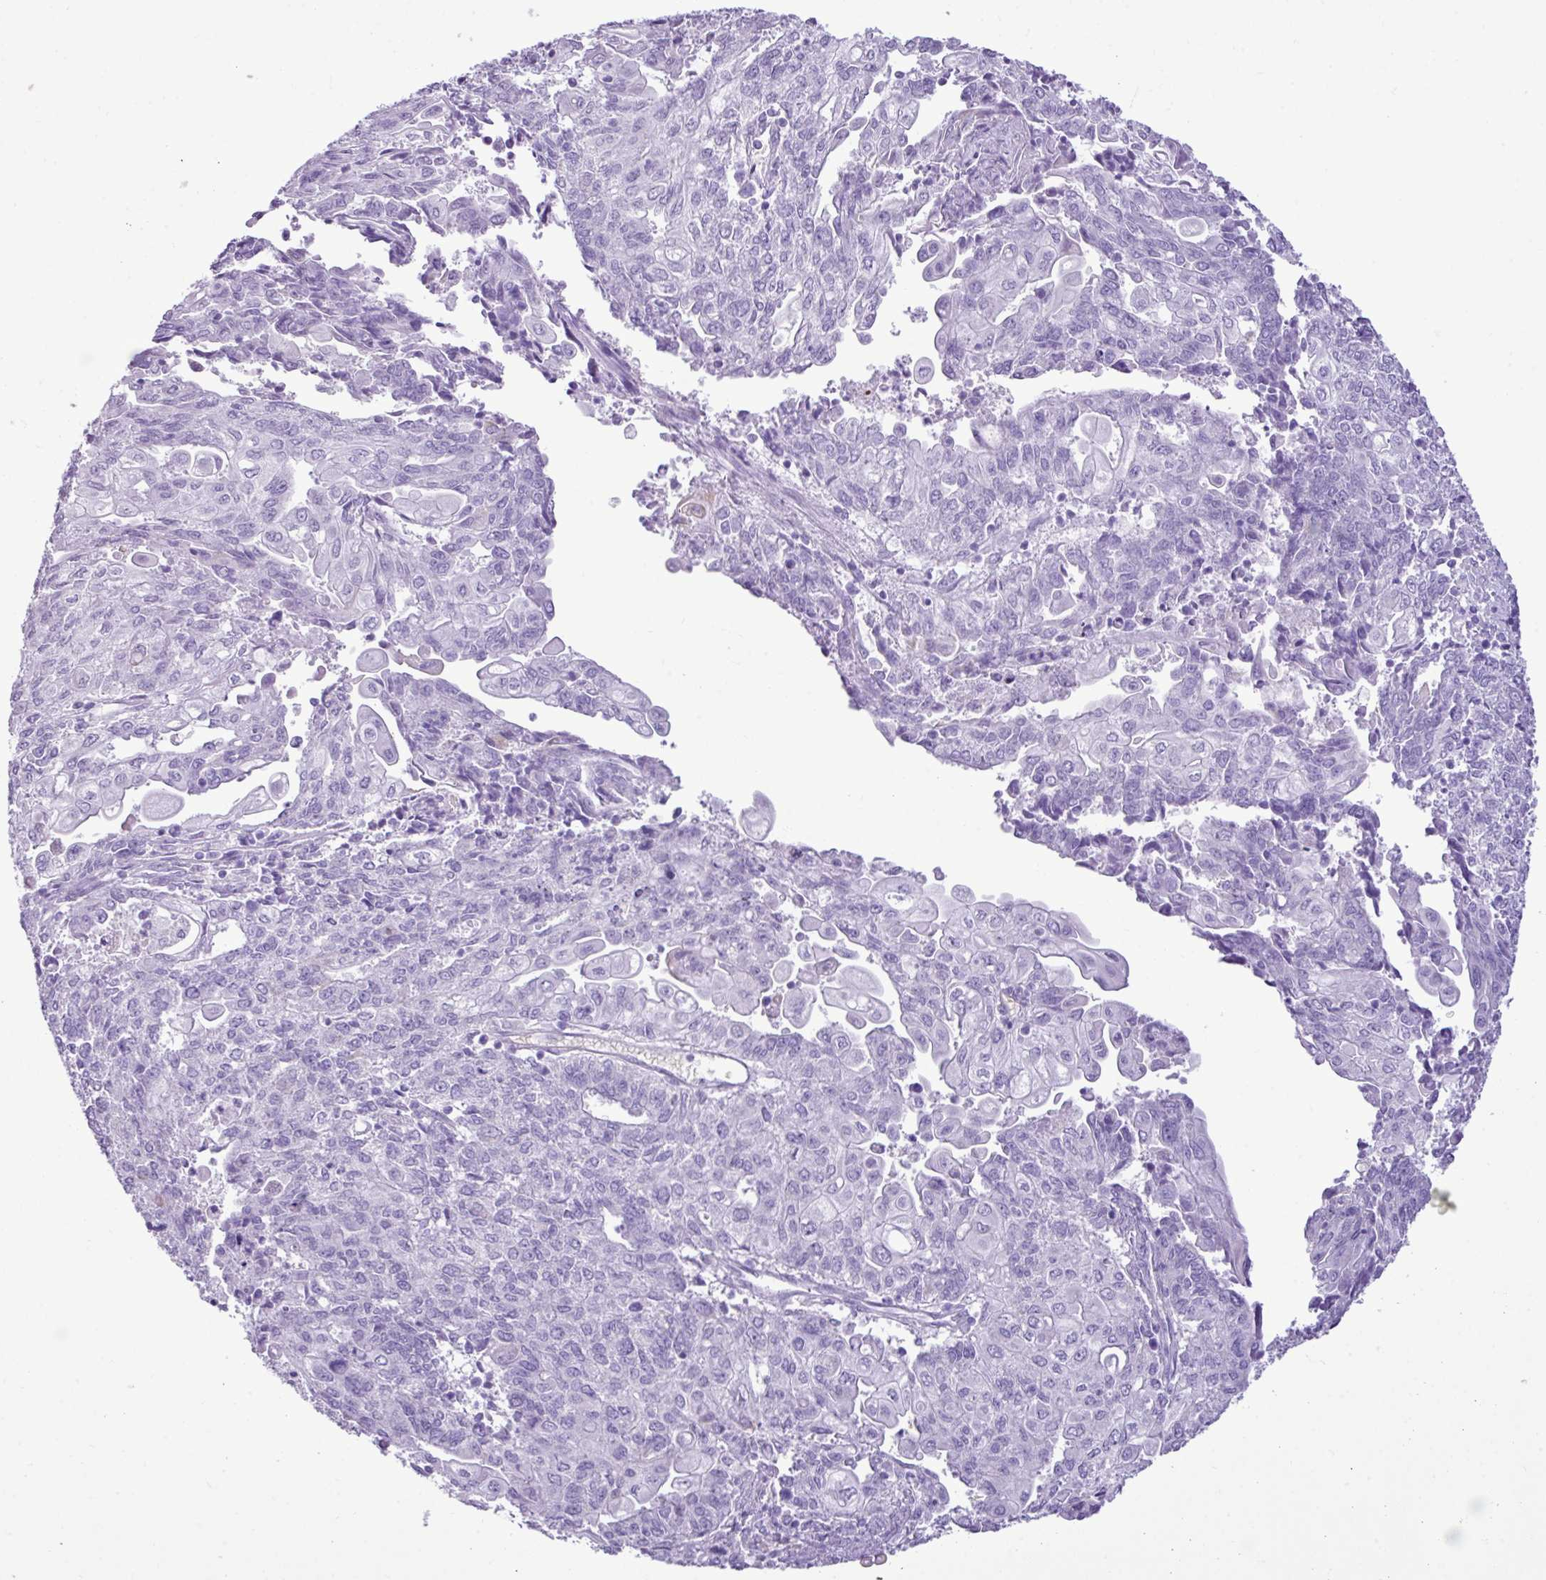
{"staining": {"intensity": "negative", "quantity": "none", "location": "none"}, "tissue": "endometrial cancer", "cell_type": "Tumor cells", "image_type": "cancer", "snomed": [{"axis": "morphology", "description": "Adenocarcinoma, NOS"}, {"axis": "topography", "description": "Endometrium"}], "caption": "This is an immunohistochemistry (IHC) photomicrograph of endometrial adenocarcinoma. There is no positivity in tumor cells.", "gene": "ZSCAN5A", "patient": {"sex": "female", "age": 54}}